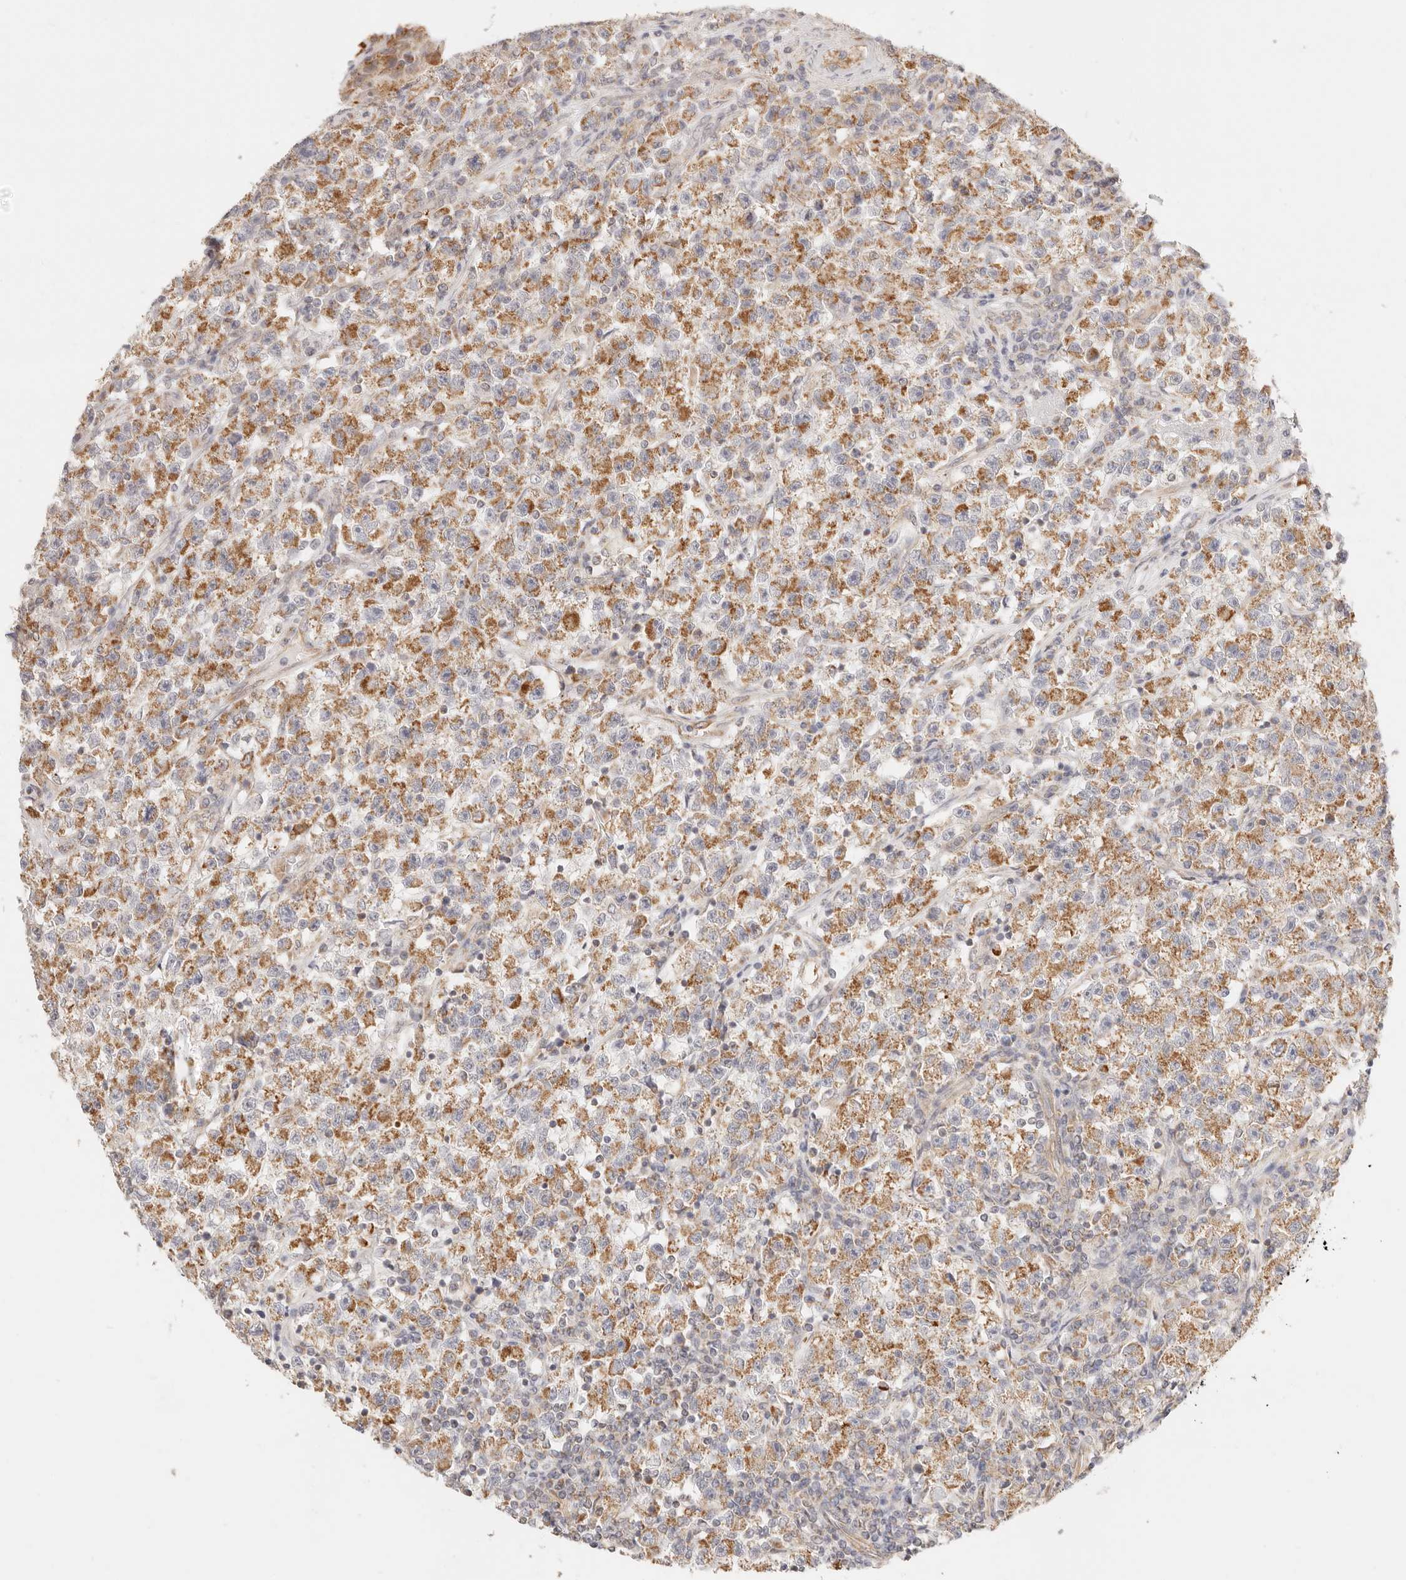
{"staining": {"intensity": "moderate", "quantity": ">75%", "location": "cytoplasmic/membranous"}, "tissue": "testis cancer", "cell_type": "Tumor cells", "image_type": "cancer", "snomed": [{"axis": "morphology", "description": "Seminoma, NOS"}, {"axis": "topography", "description": "Testis"}], "caption": "Moderate cytoplasmic/membranous protein expression is seen in approximately >75% of tumor cells in seminoma (testis).", "gene": "ZC3H11A", "patient": {"sex": "male", "age": 22}}